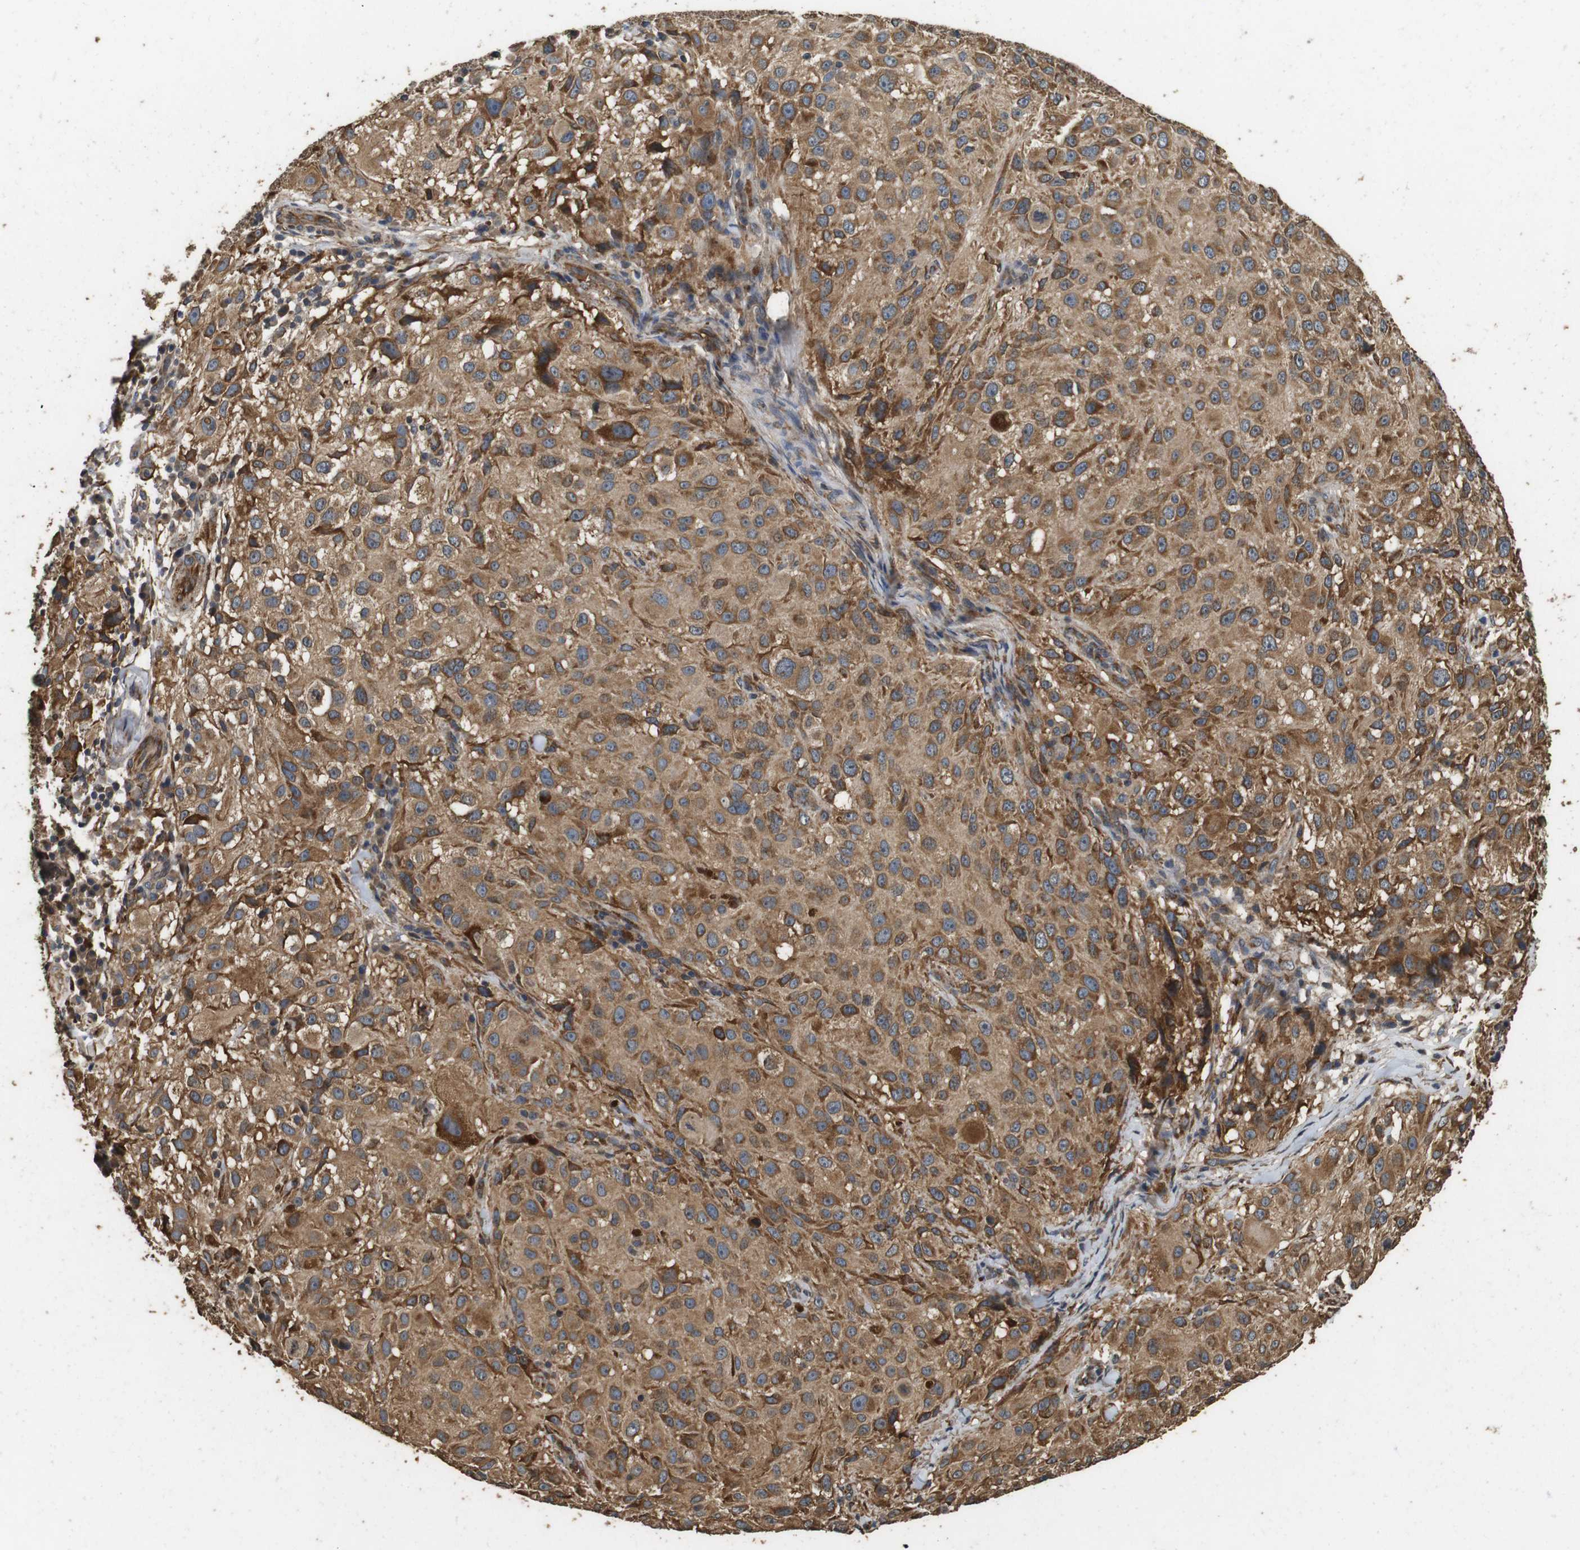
{"staining": {"intensity": "moderate", "quantity": ">75%", "location": "cytoplasmic/membranous"}, "tissue": "melanoma", "cell_type": "Tumor cells", "image_type": "cancer", "snomed": [{"axis": "morphology", "description": "Necrosis, NOS"}, {"axis": "morphology", "description": "Malignant melanoma, NOS"}, {"axis": "topography", "description": "Skin"}], "caption": "Malignant melanoma stained for a protein (brown) reveals moderate cytoplasmic/membranous positive staining in approximately >75% of tumor cells.", "gene": "CNPY4", "patient": {"sex": "female", "age": 87}}